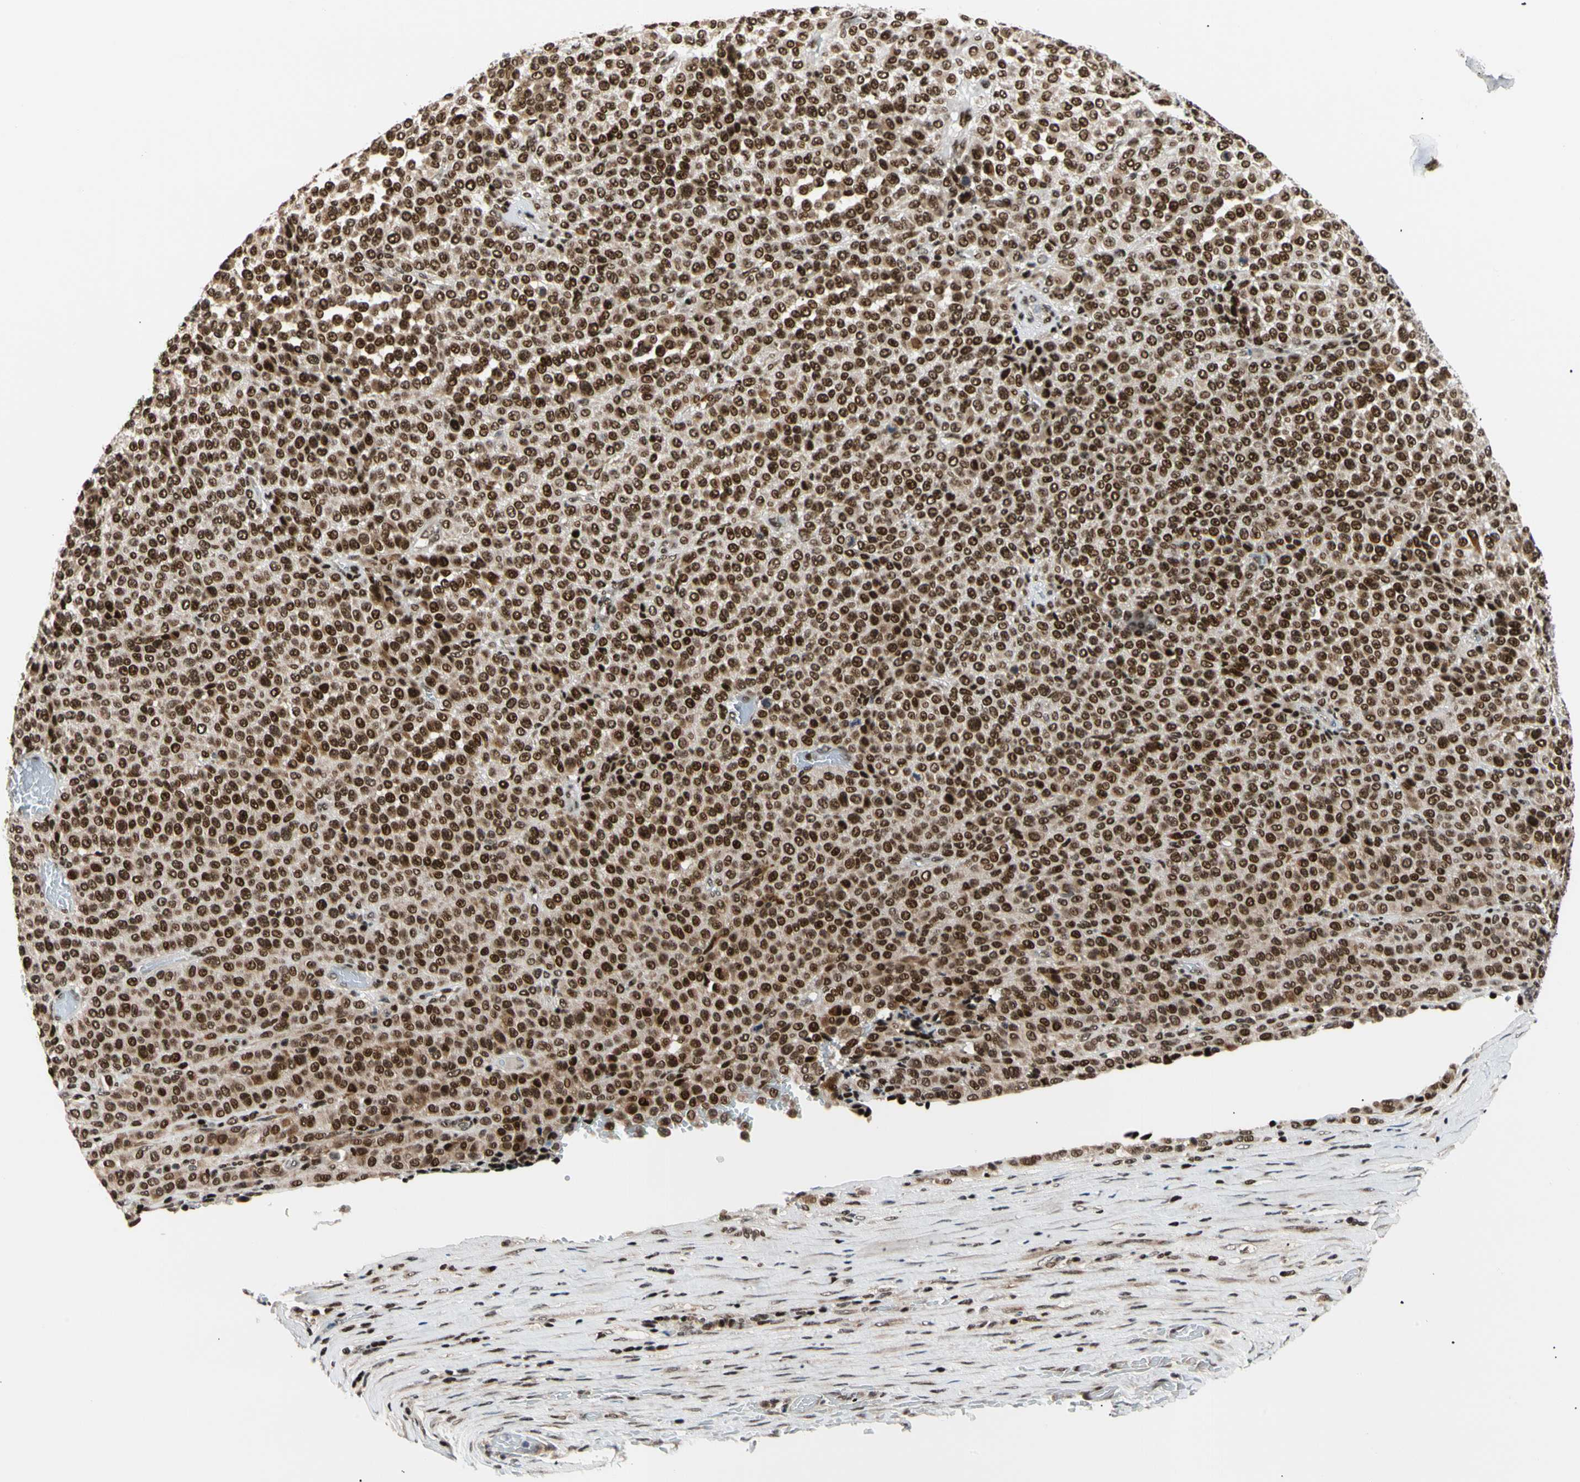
{"staining": {"intensity": "strong", "quantity": ">75%", "location": "nuclear"}, "tissue": "melanoma", "cell_type": "Tumor cells", "image_type": "cancer", "snomed": [{"axis": "morphology", "description": "Malignant melanoma, Metastatic site"}, {"axis": "topography", "description": "Pancreas"}], "caption": "Malignant melanoma (metastatic site) tissue reveals strong nuclear expression in approximately >75% of tumor cells, visualized by immunohistochemistry. Using DAB (brown) and hematoxylin (blue) stains, captured at high magnification using brightfield microscopy.", "gene": "E2F1", "patient": {"sex": "female", "age": 30}}